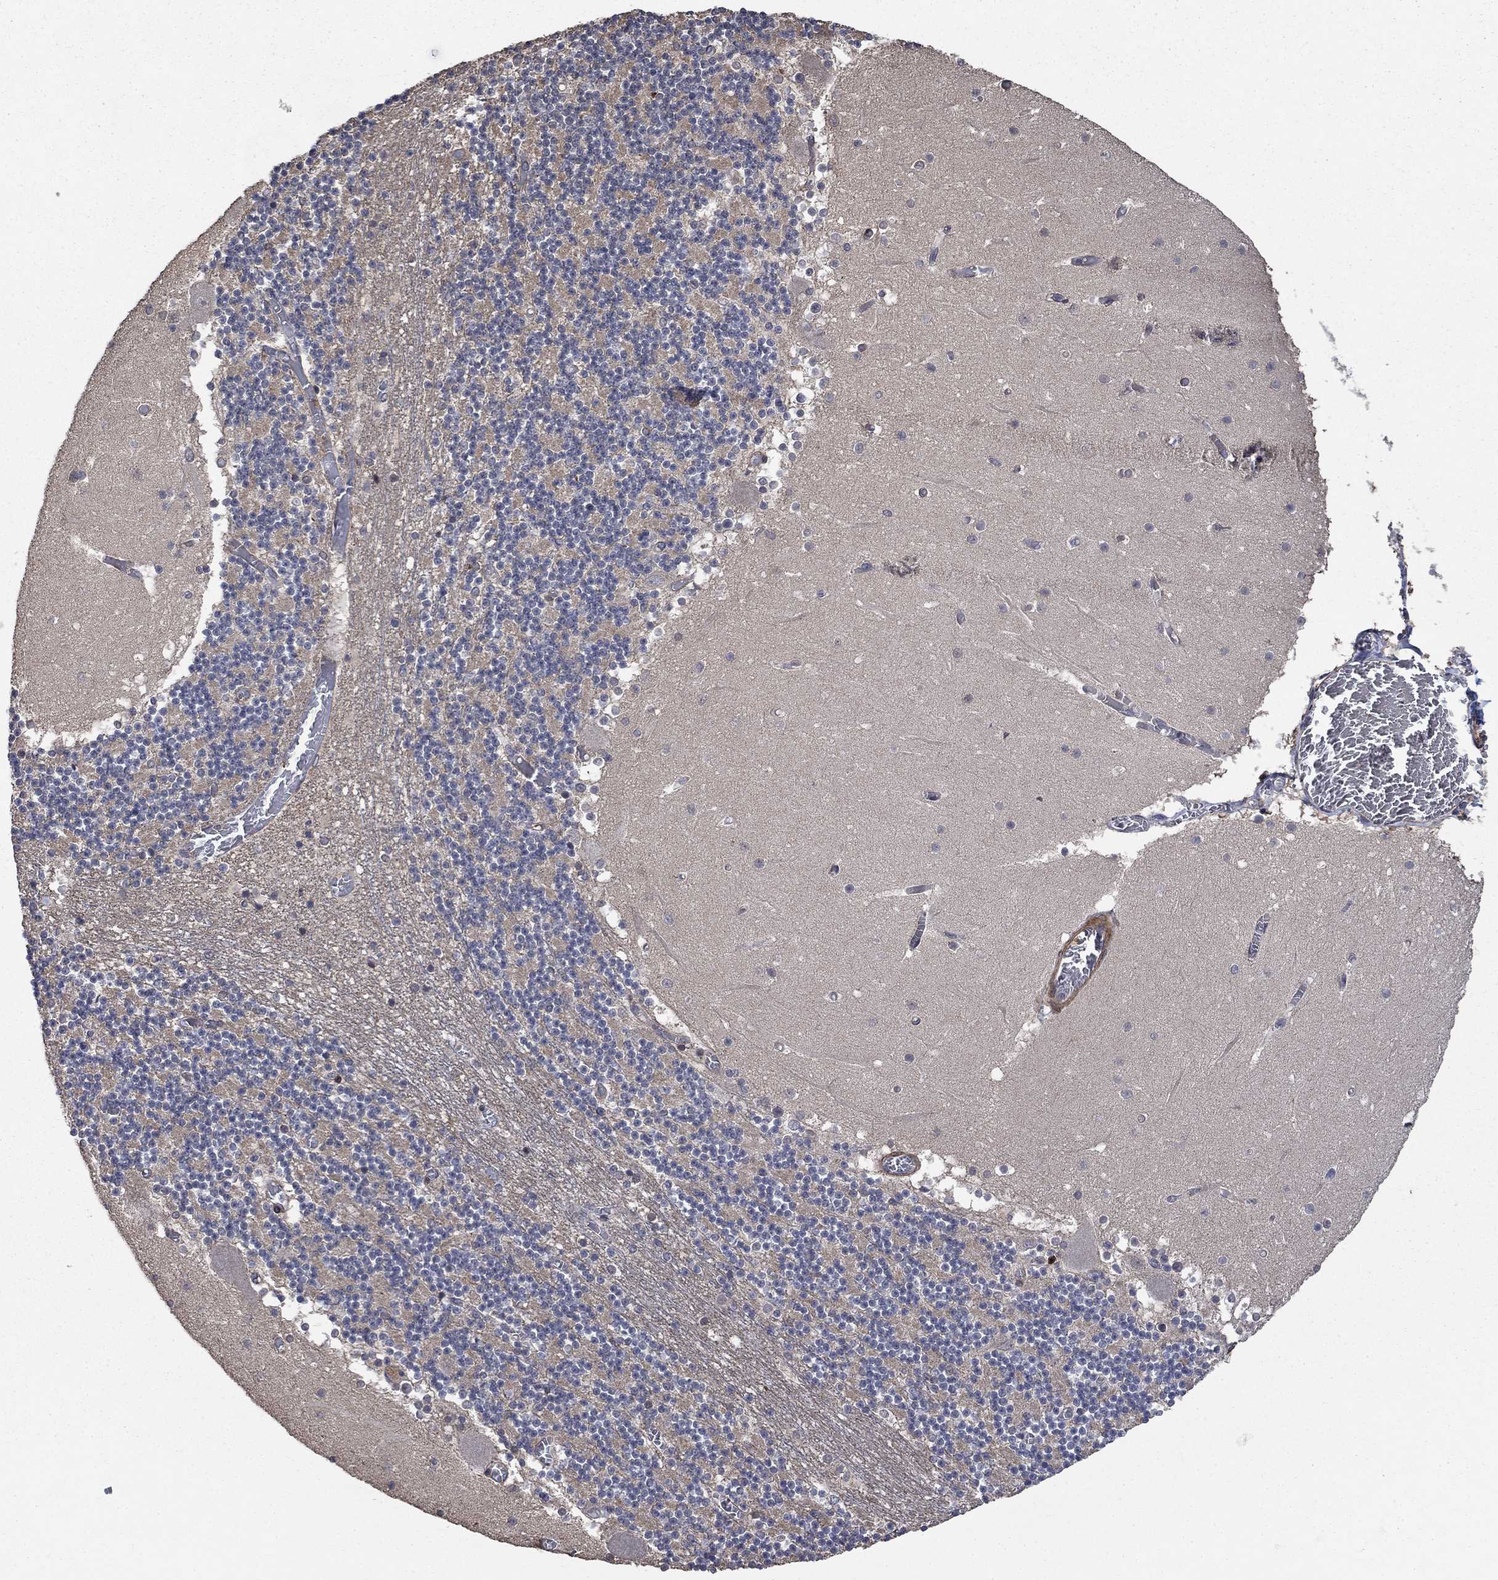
{"staining": {"intensity": "moderate", "quantity": "<25%", "location": "cytoplasmic/membranous"}, "tissue": "cerebellum", "cell_type": "Cells in granular layer", "image_type": "normal", "snomed": [{"axis": "morphology", "description": "Normal tissue, NOS"}, {"axis": "topography", "description": "Cerebellum"}], "caption": "Immunohistochemical staining of unremarkable human cerebellum demonstrates moderate cytoplasmic/membranous protein staining in approximately <25% of cells in granular layer.", "gene": "PDE3A", "patient": {"sex": "female", "age": 28}}